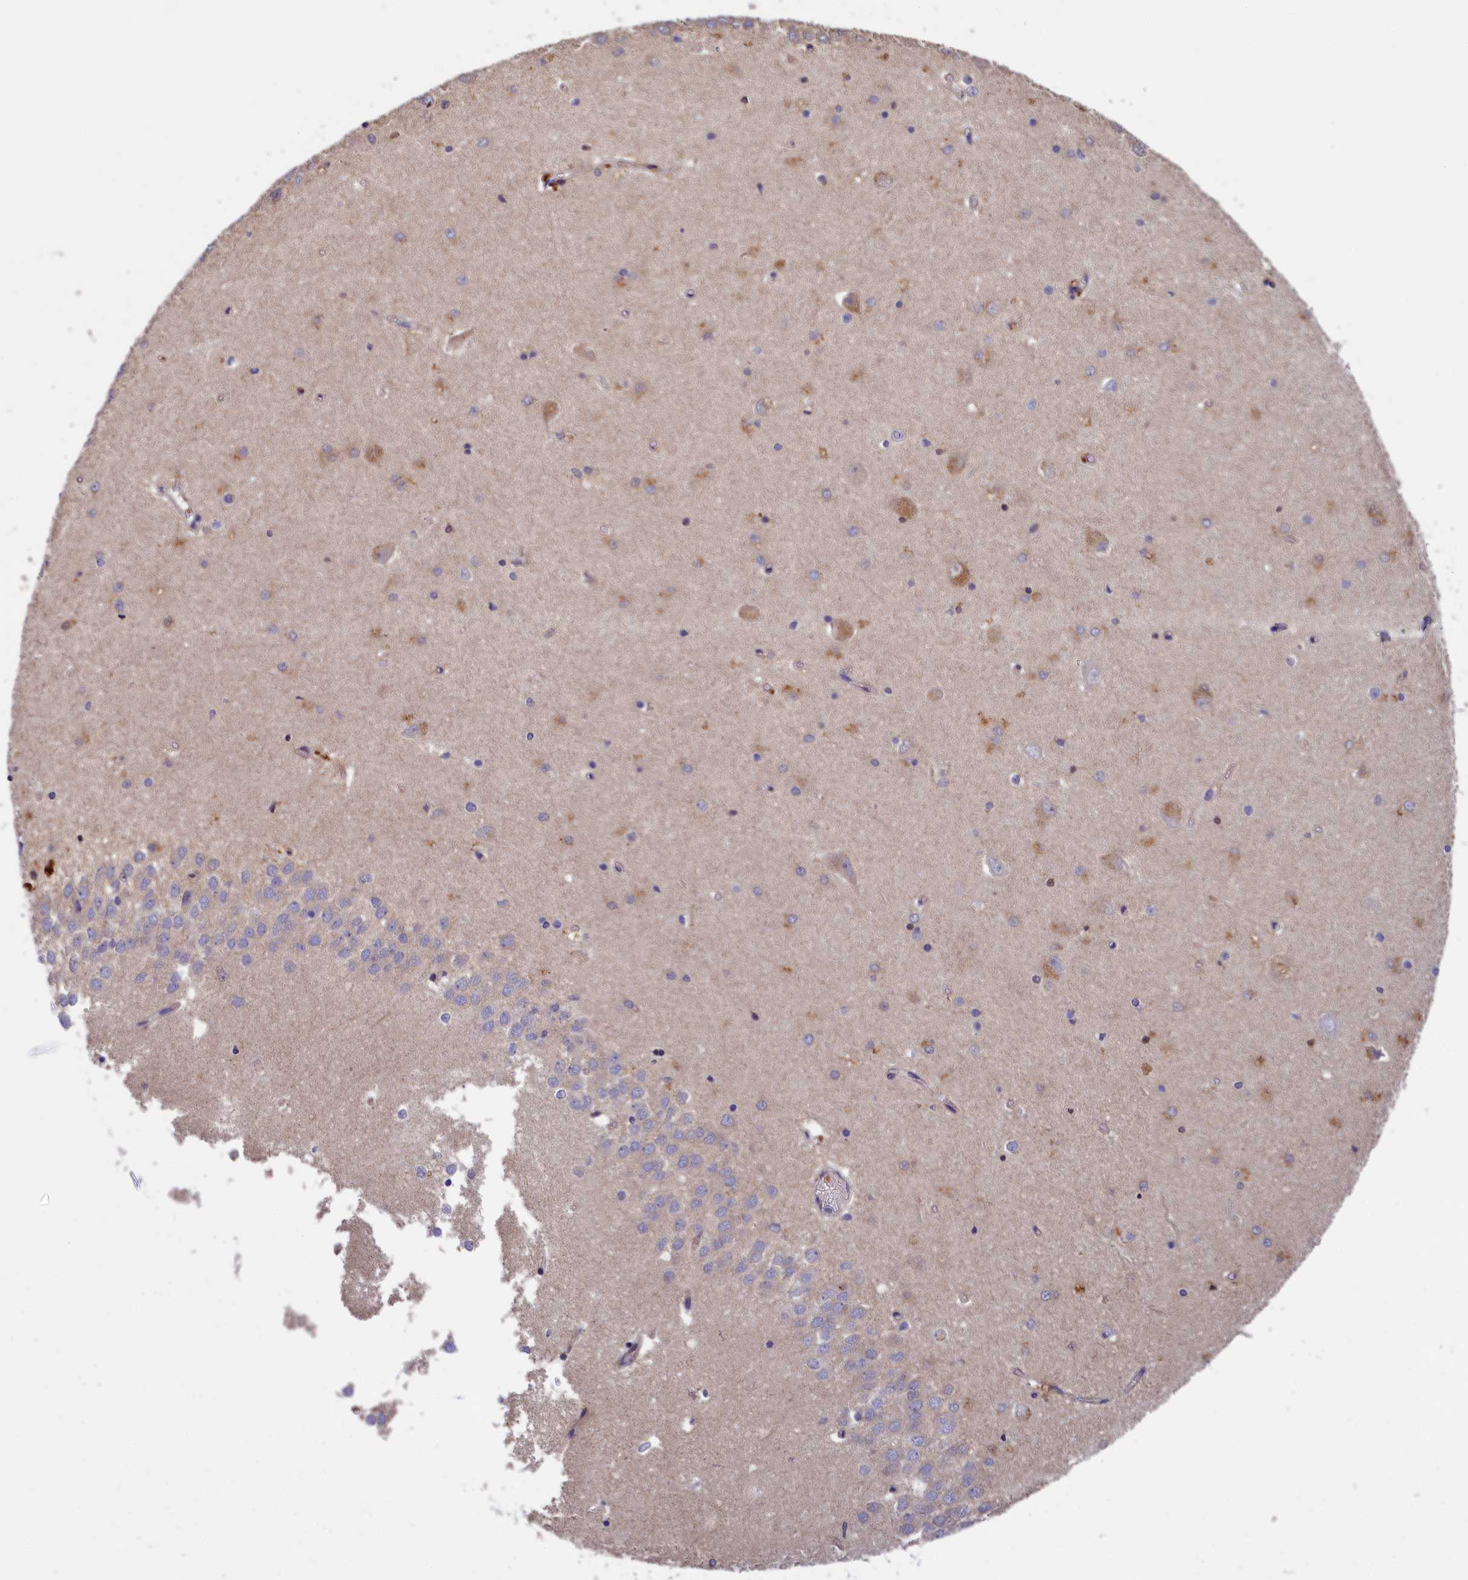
{"staining": {"intensity": "weak", "quantity": "<25%", "location": "cytoplasmic/membranous"}, "tissue": "hippocampus", "cell_type": "Glial cells", "image_type": "normal", "snomed": [{"axis": "morphology", "description": "Normal tissue, NOS"}, {"axis": "topography", "description": "Hippocampus"}], "caption": "DAB (3,3'-diaminobenzidine) immunohistochemical staining of normal hippocampus demonstrates no significant positivity in glial cells. (DAB IHC with hematoxylin counter stain).", "gene": "SEC31B", "patient": {"sex": "male", "age": 45}}